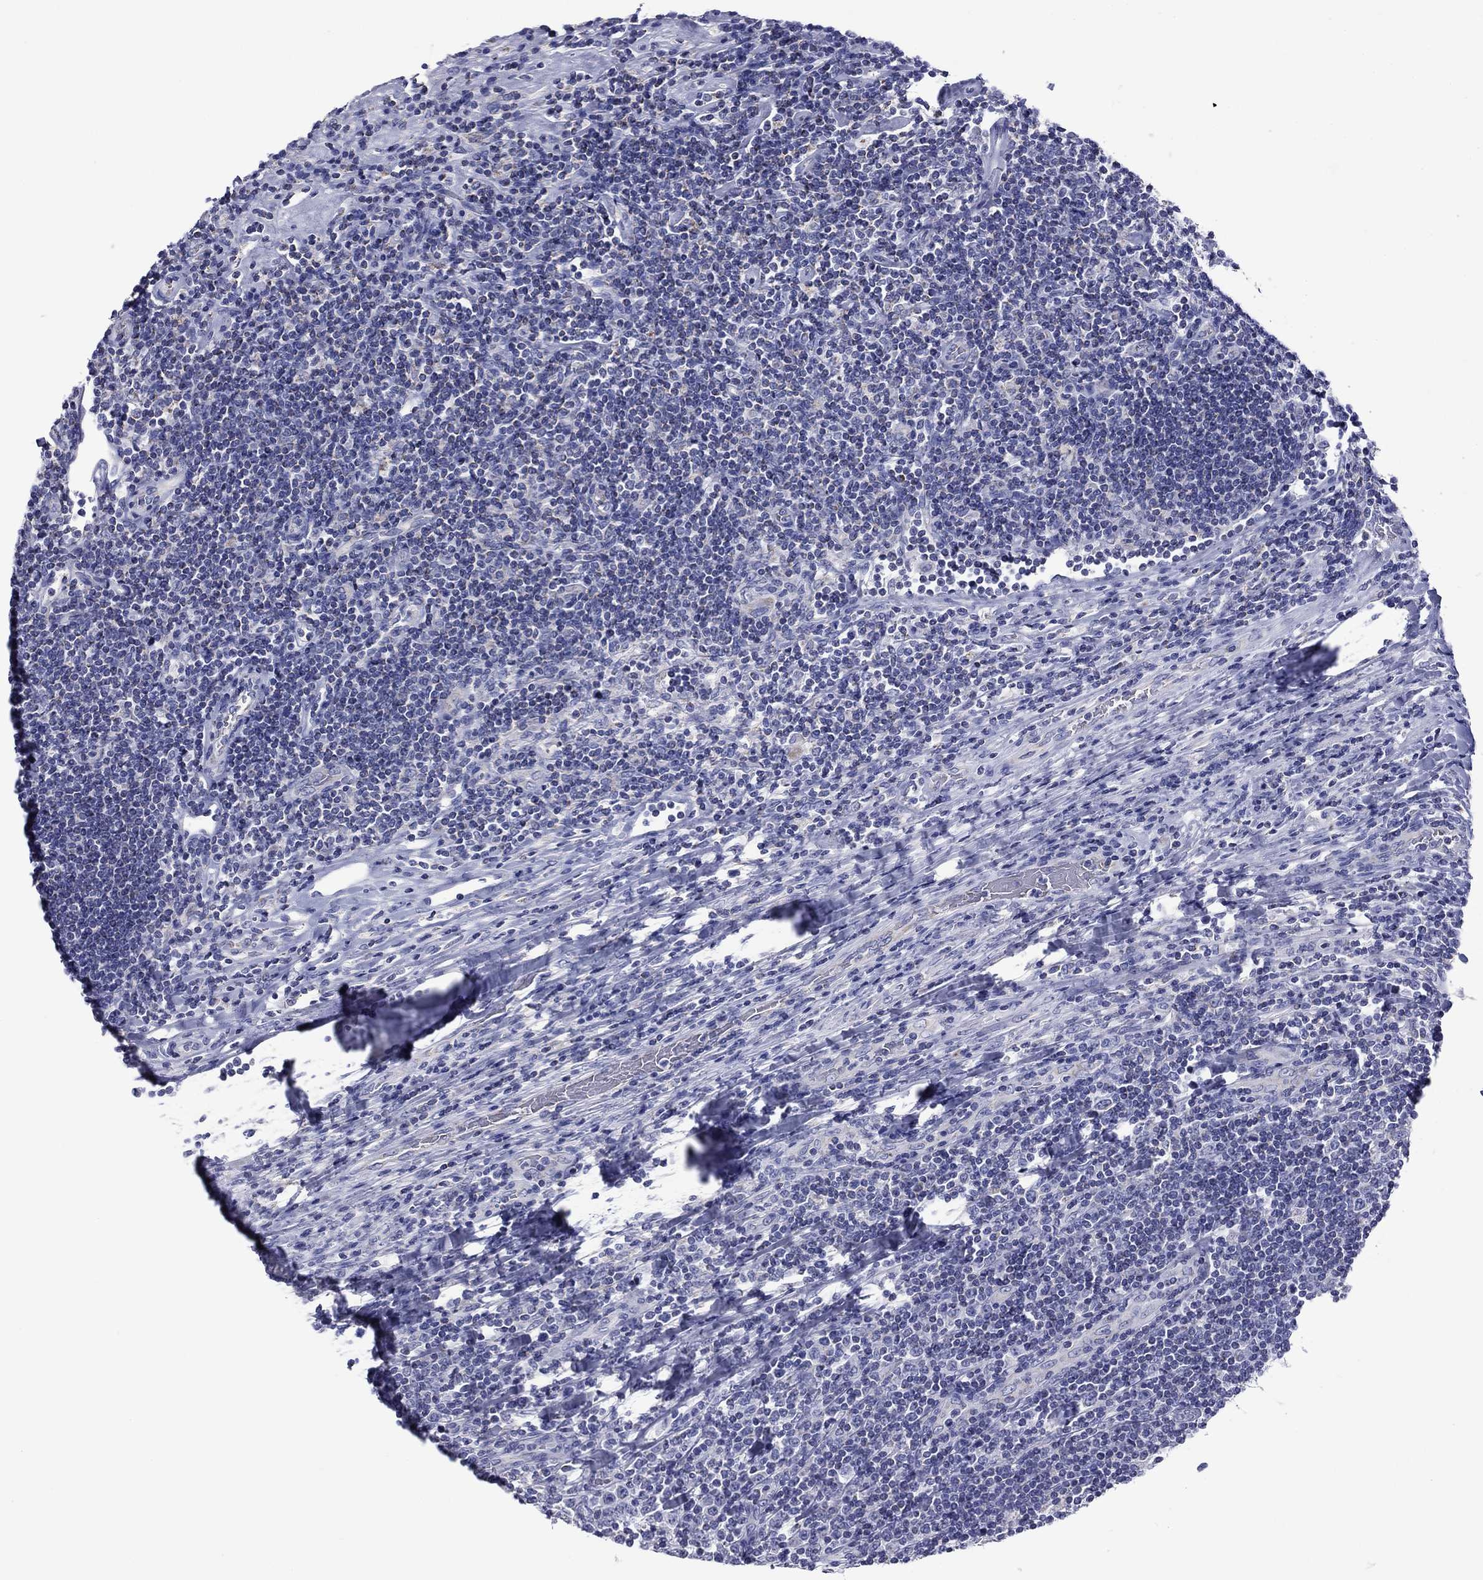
{"staining": {"intensity": "negative", "quantity": "none", "location": "none"}, "tissue": "lymphoma", "cell_type": "Tumor cells", "image_type": "cancer", "snomed": [{"axis": "morphology", "description": "Hodgkin's disease, NOS"}, {"axis": "topography", "description": "Lymph node"}], "caption": "This is an immunohistochemistry photomicrograph of human lymphoma. There is no positivity in tumor cells.", "gene": "ACADSB", "patient": {"sex": "male", "age": 40}}